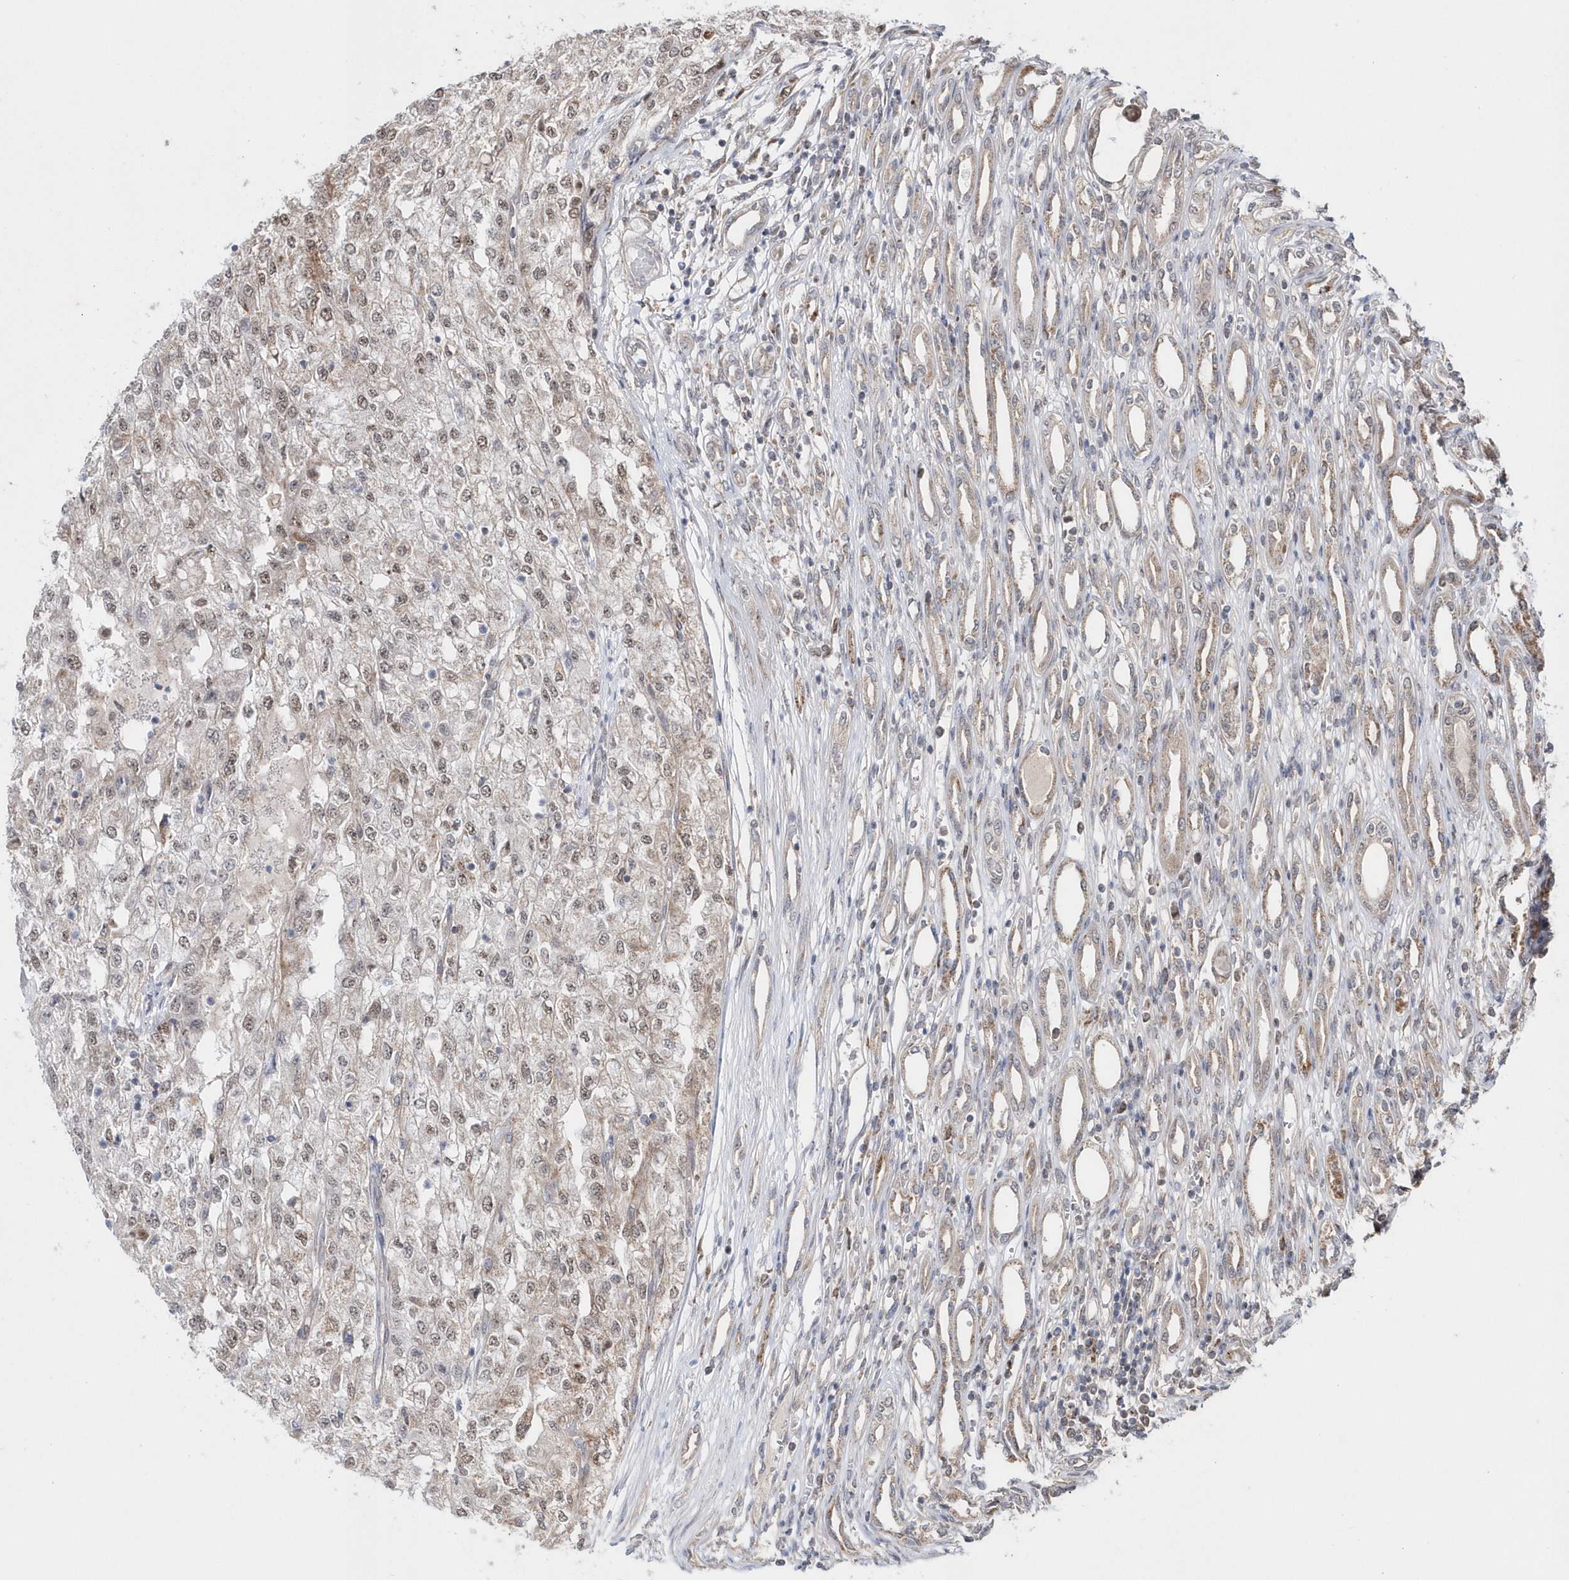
{"staining": {"intensity": "negative", "quantity": "none", "location": "none"}, "tissue": "renal cancer", "cell_type": "Tumor cells", "image_type": "cancer", "snomed": [{"axis": "morphology", "description": "Adenocarcinoma, NOS"}, {"axis": "topography", "description": "Kidney"}], "caption": "DAB immunohistochemical staining of human renal adenocarcinoma reveals no significant positivity in tumor cells. The staining is performed using DAB brown chromogen with nuclei counter-stained in using hematoxylin.", "gene": "DALRD3", "patient": {"sex": "female", "age": 54}}